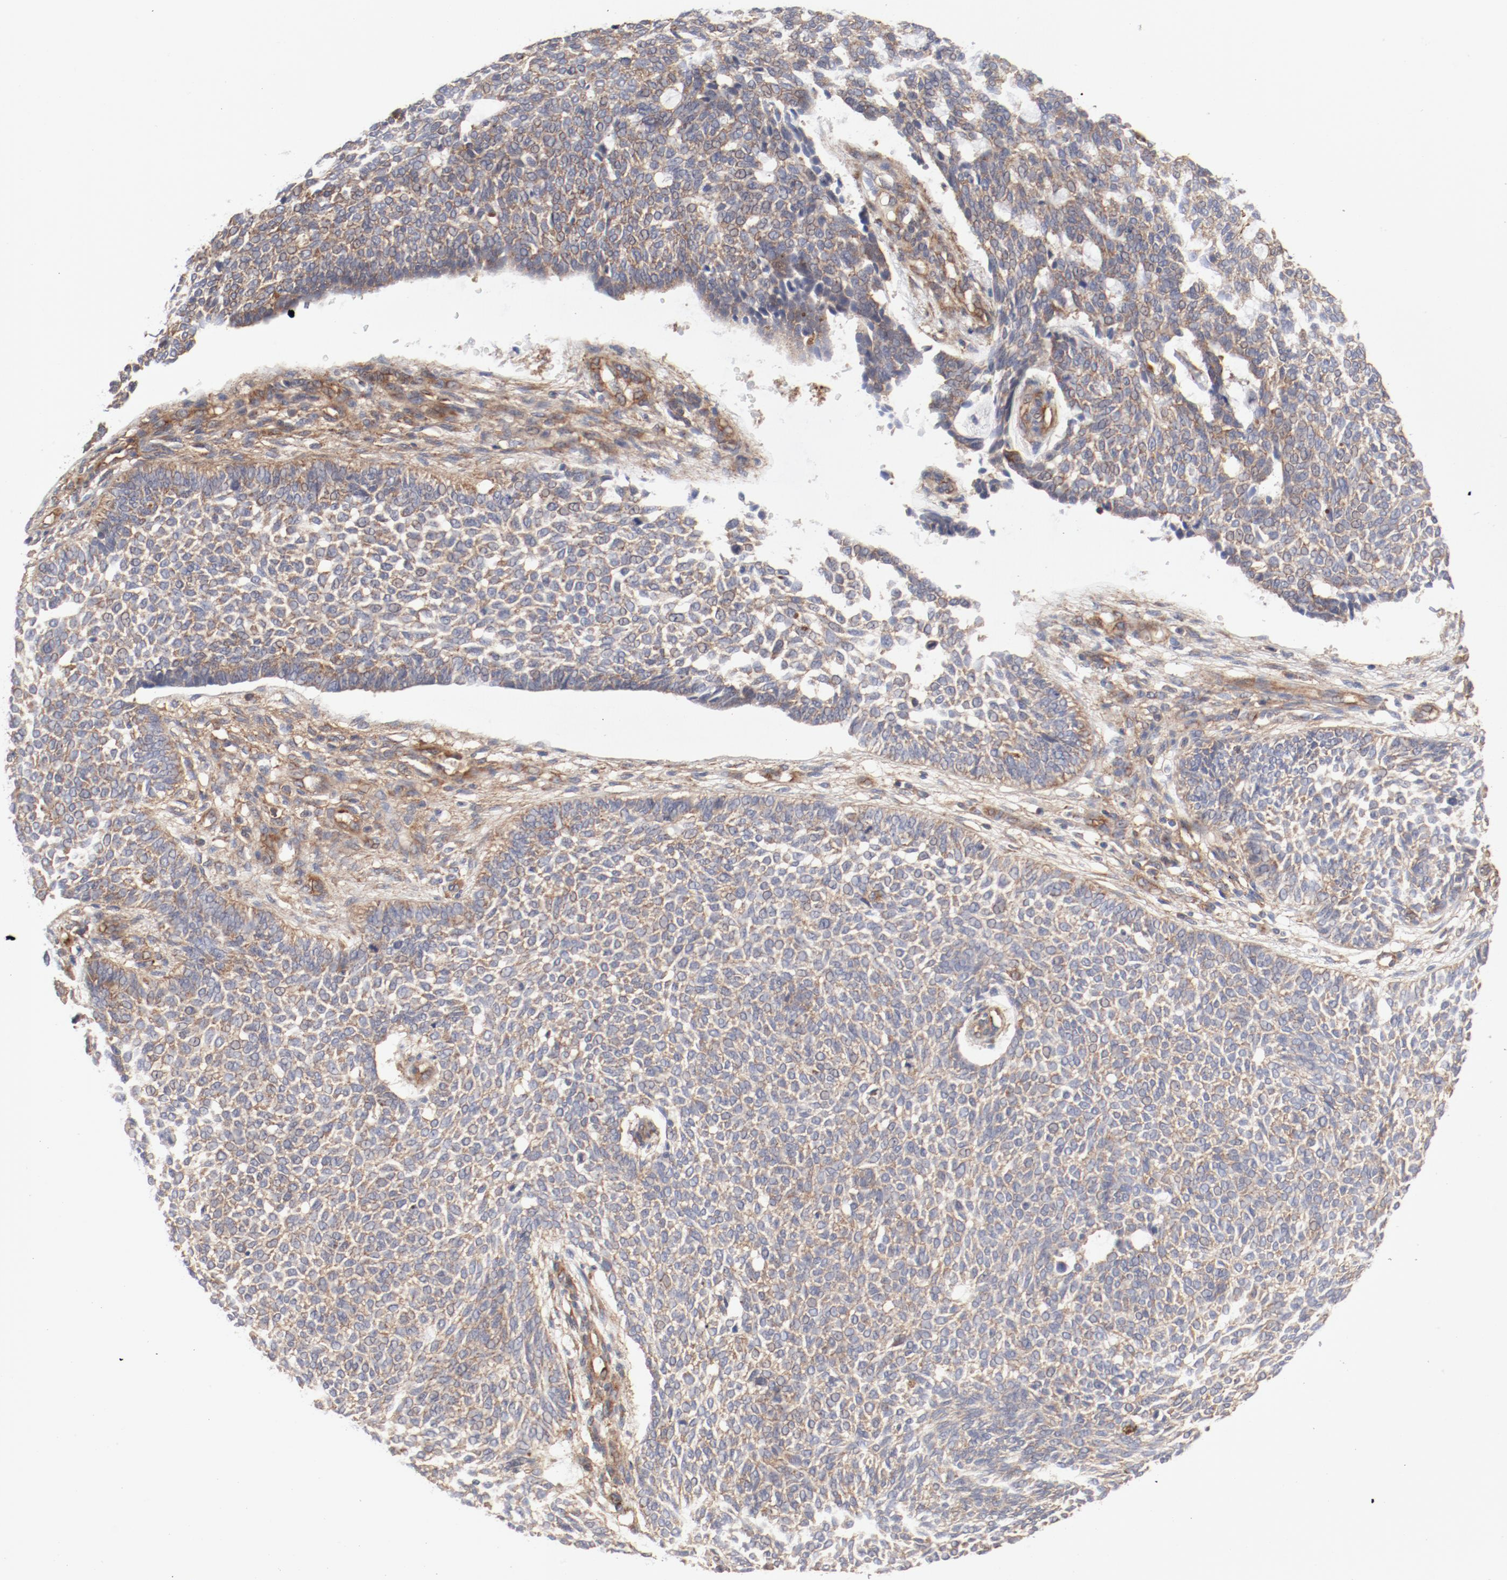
{"staining": {"intensity": "moderate", "quantity": ">75%", "location": "cytoplasmic/membranous"}, "tissue": "skin cancer", "cell_type": "Tumor cells", "image_type": "cancer", "snomed": [{"axis": "morphology", "description": "Normal tissue, NOS"}, {"axis": "morphology", "description": "Basal cell carcinoma"}, {"axis": "topography", "description": "Skin"}], "caption": "Basal cell carcinoma (skin) stained with a brown dye exhibits moderate cytoplasmic/membranous positive positivity in approximately >75% of tumor cells.", "gene": "AP2A1", "patient": {"sex": "male", "age": 87}}